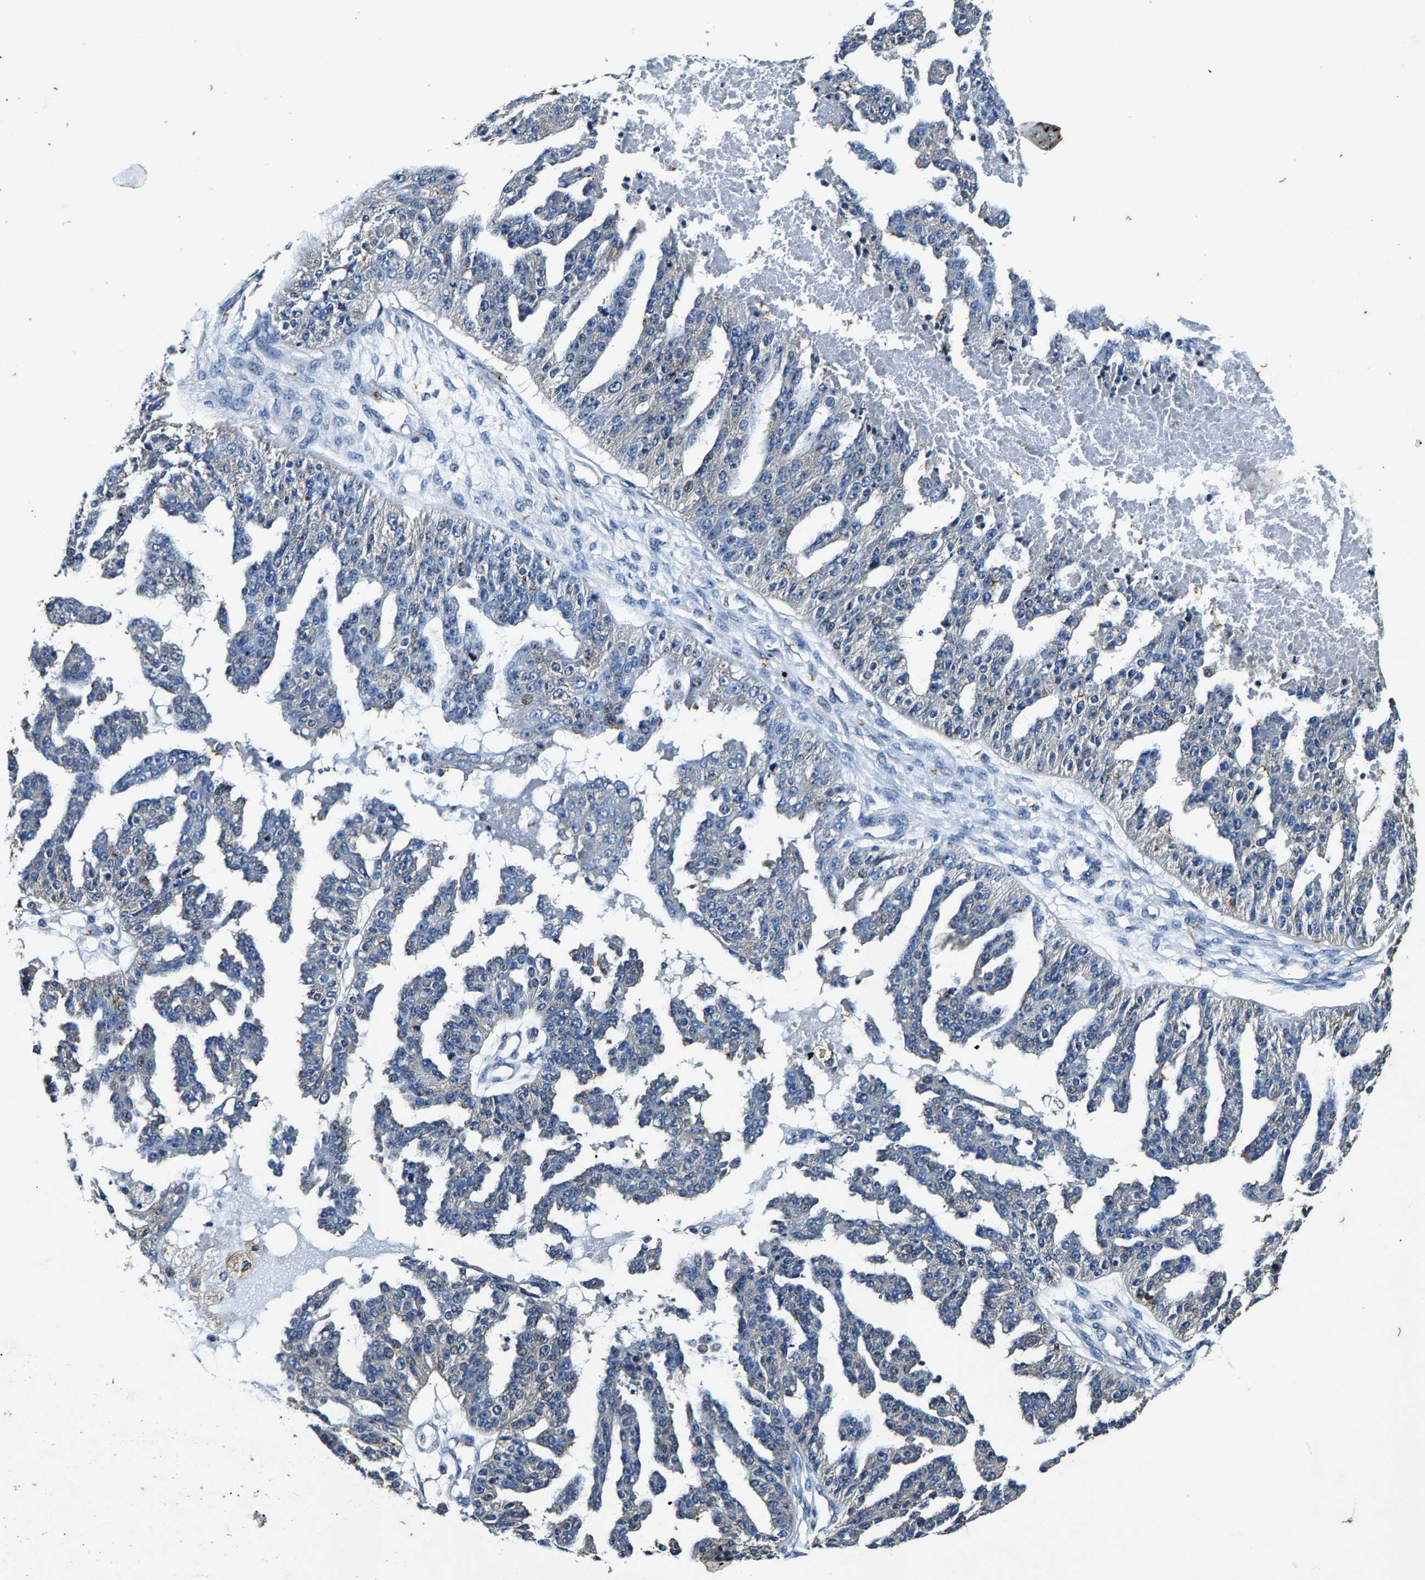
{"staining": {"intensity": "negative", "quantity": "none", "location": "none"}, "tissue": "ovarian cancer", "cell_type": "Tumor cells", "image_type": "cancer", "snomed": [{"axis": "morphology", "description": "Cystadenocarcinoma, serous, NOS"}, {"axis": "topography", "description": "Ovary"}], "caption": "The immunohistochemistry (IHC) histopathology image has no significant staining in tumor cells of ovarian cancer (serous cystadenocarcinoma) tissue.", "gene": "PI4KB", "patient": {"sex": "female", "age": 58}}